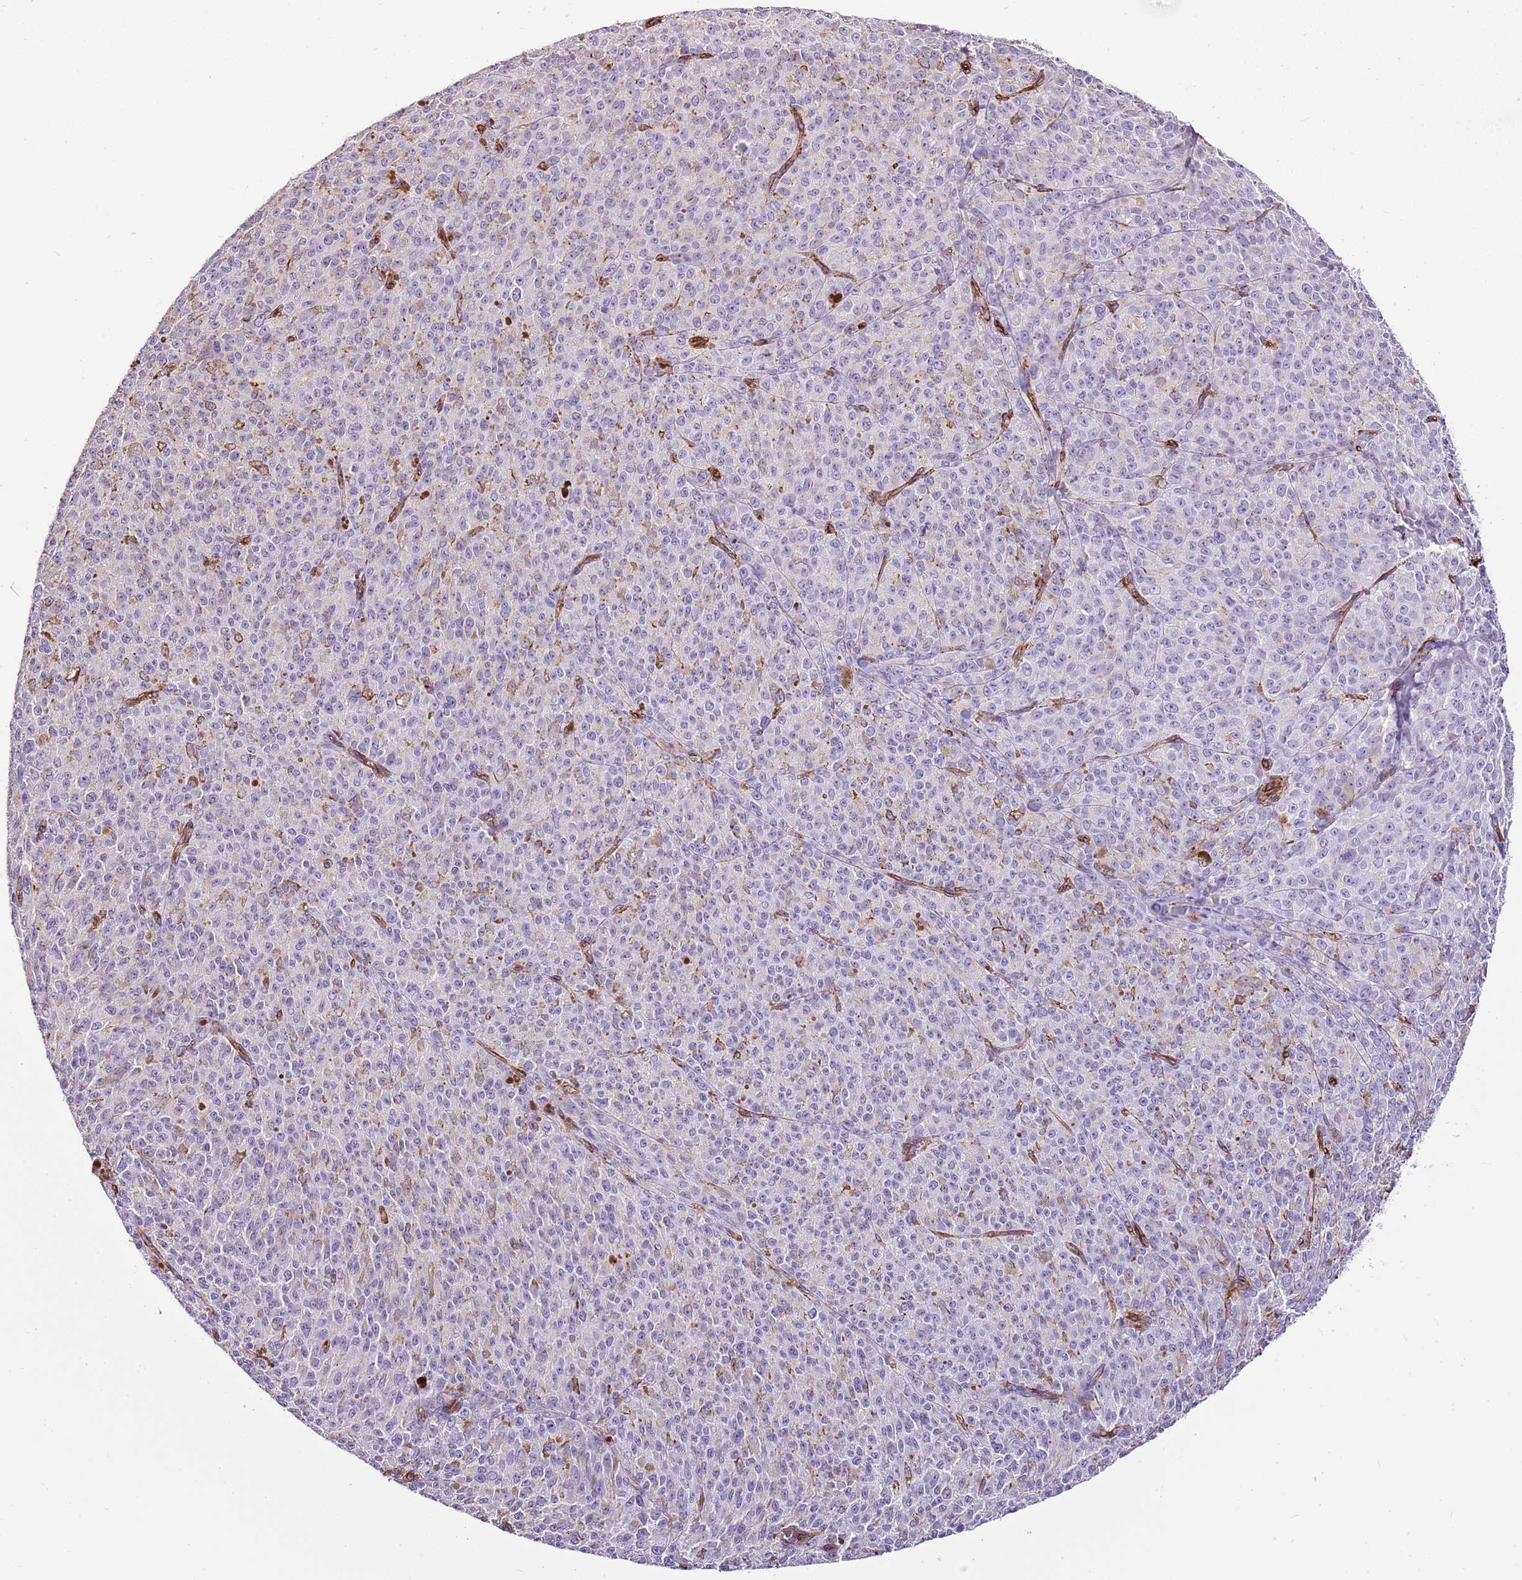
{"staining": {"intensity": "negative", "quantity": "none", "location": "none"}, "tissue": "melanoma", "cell_type": "Tumor cells", "image_type": "cancer", "snomed": [{"axis": "morphology", "description": "Malignant melanoma, NOS"}, {"axis": "topography", "description": "Skin"}], "caption": "DAB immunohistochemical staining of malignant melanoma reveals no significant expression in tumor cells.", "gene": "CTDSPL", "patient": {"sex": "female", "age": 52}}